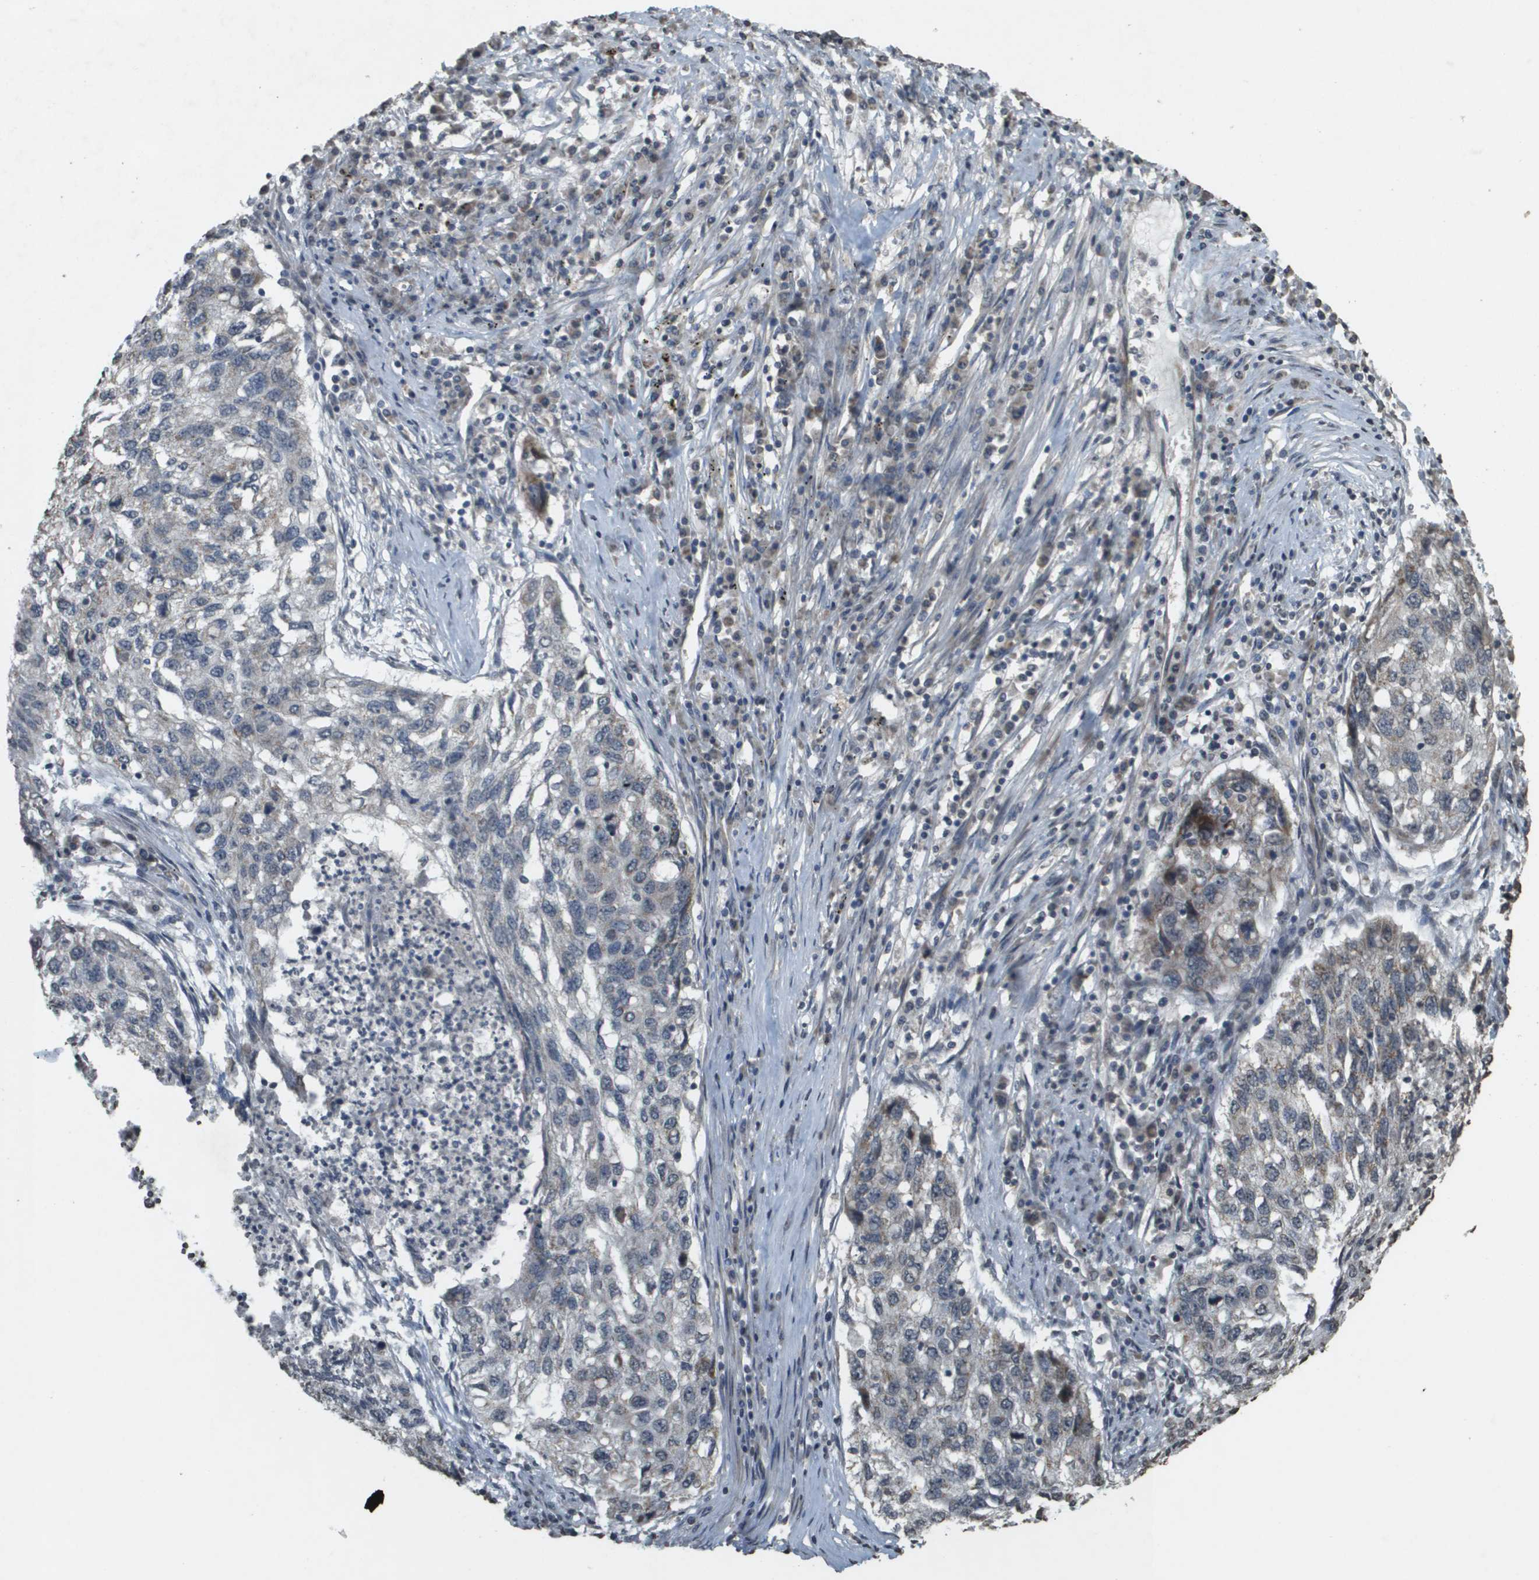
{"staining": {"intensity": "negative", "quantity": "none", "location": "none"}, "tissue": "lung cancer", "cell_type": "Tumor cells", "image_type": "cancer", "snomed": [{"axis": "morphology", "description": "Squamous cell carcinoma, NOS"}, {"axis": "topography", "description": "Lung"}], "caption": "A histopathology image of human lung squamous cell carcinoma is negative for staining in tumor cells.", "gene": "RAB21", "patient": {"sex": "female", "age": 63}}